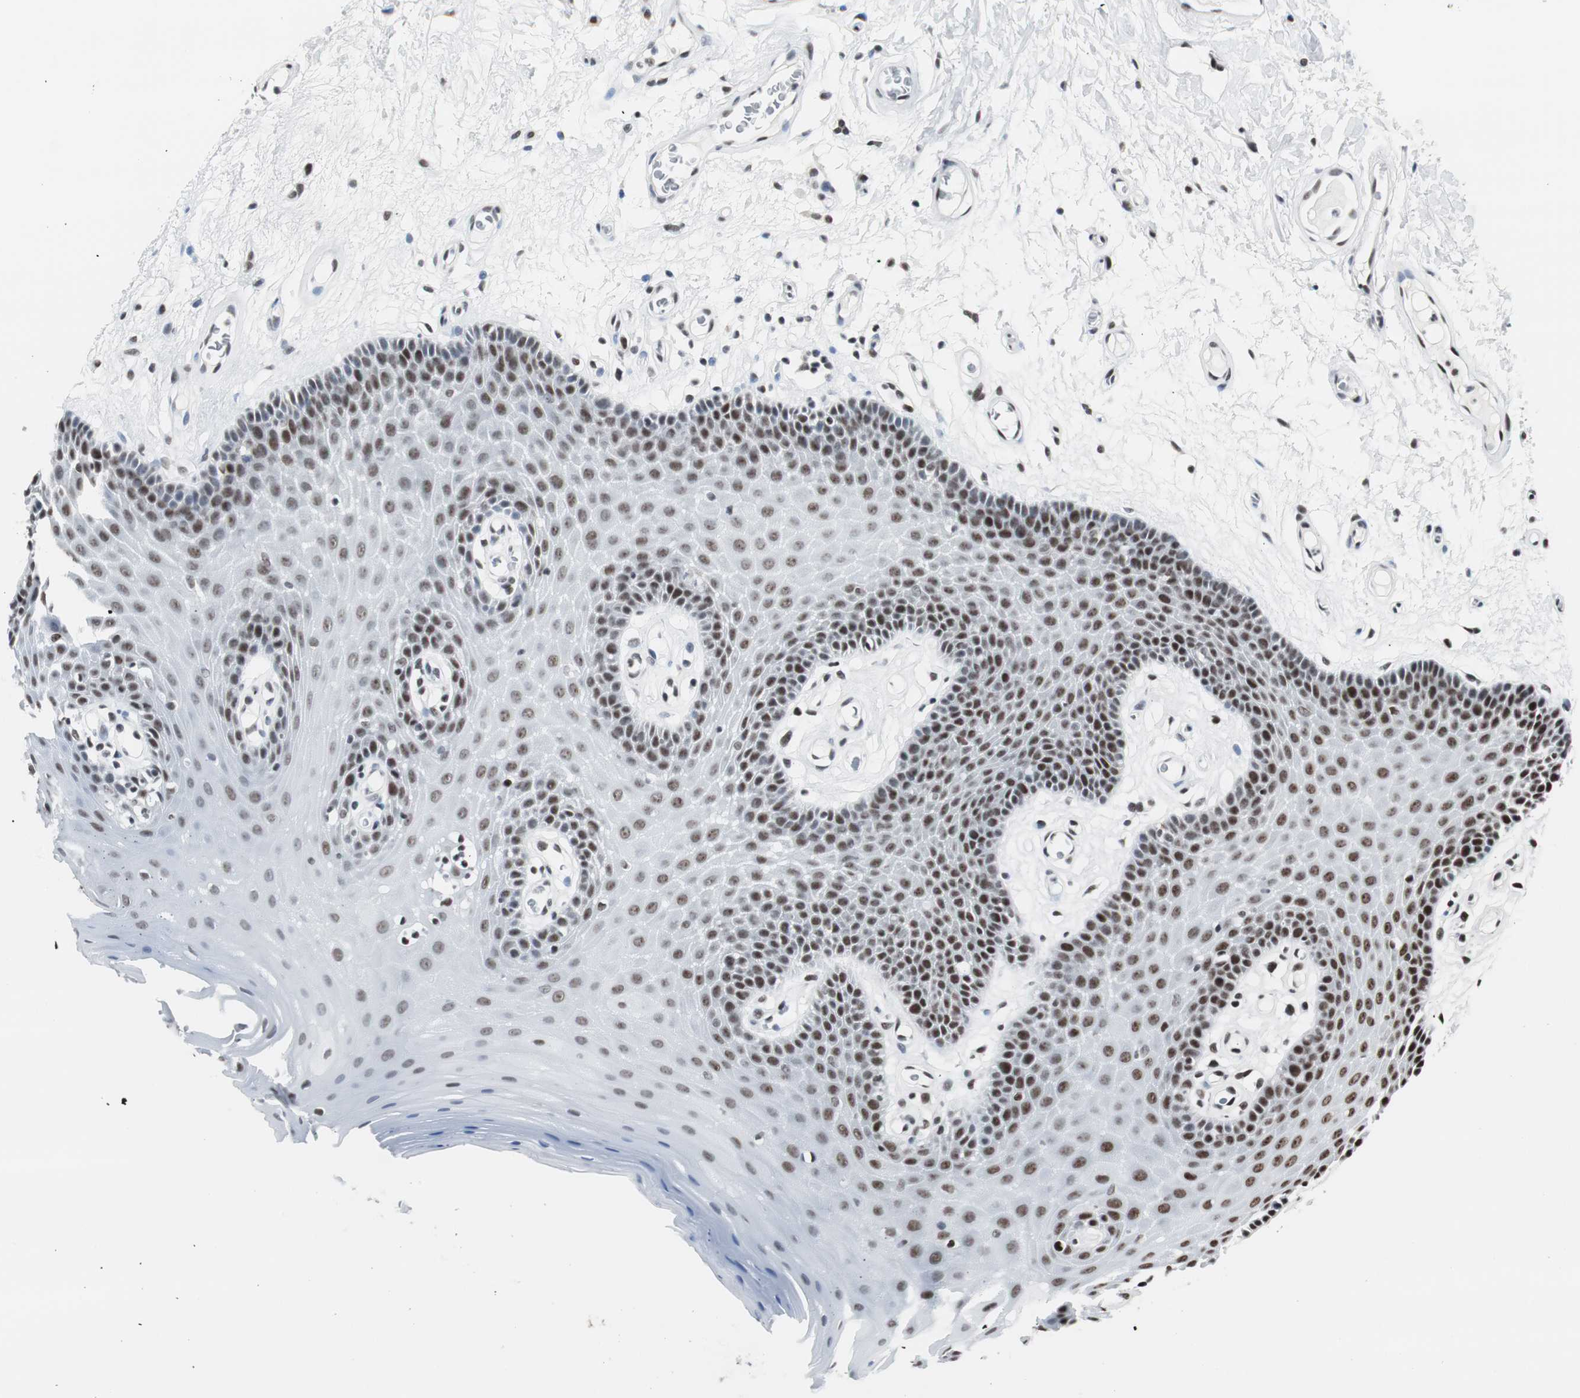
{"staining": {"intensity": "strong", "quantity": ">75%", "location": "nuclear"}, "tissue": "oral mucosa", "cell_type": "Squamous epithelial cells", "image_type": "normal", "snomed": [{"axis": "morphology", "description": "Normal tissue, NOS"}, {"axis": "morphology", "description": "Squamous cell carcinoma, NOS"}, {"axis": "topography", "description": "Skeletal muscle"}, {"axis": "topography", "description": "Oral tissue"}, {"axis": "topography", "description": "Head-Neck"}], "caption": "Protein staining of benign oral mucosa demonstrates strong nuclear staining in approximately >75% of squamous epithelial cells.", "gene": "XRCC1", "patient": {"sex": "male", "age": 71}}